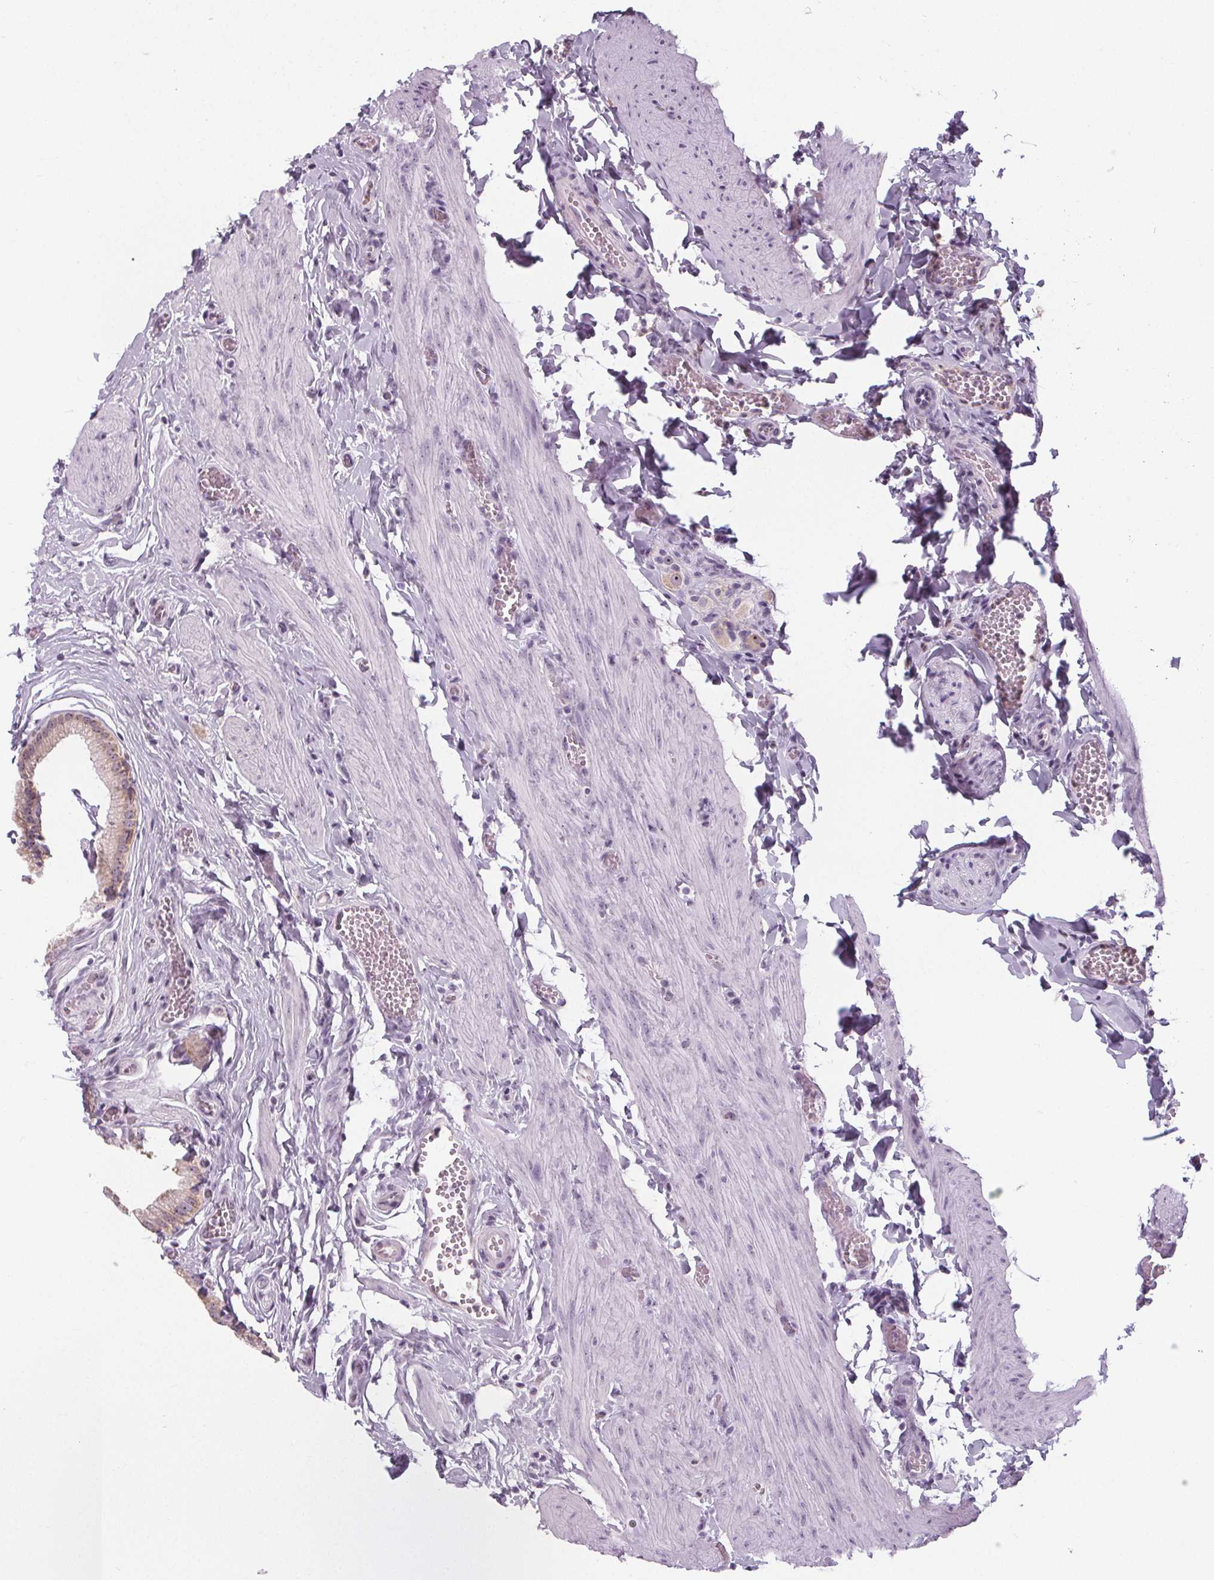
{"staining": {"intensity": "moderate", "quantity": ">75%", "location": "cytoplasmic/membranous,nuclear"}, "tissue": "gallbladder", "cell_type": "Glandular cells", "image_type": "normal", "snomed": [{"axis": "morphology", "description": "Normal tissue, NOS"}, {"axis": "topography", "description": "Gallbladder"}, {"axis": "topography", "description": "Peripheral nerve tissue"}], "caption": "DAB immunohistochemical staining of normal human gallbladder exhibits moderate cytoplasmic/membranous,nuclear protein positivity in about >75% of glandular cells. The staining was performed using DAB (3,3'-diaminobenzidine), with brown indicating positive protein expression. Nuclei are stained blue with hematoxylin.", "gene": "NOLC1", "patient": {"sex": "male", "age": 17}}